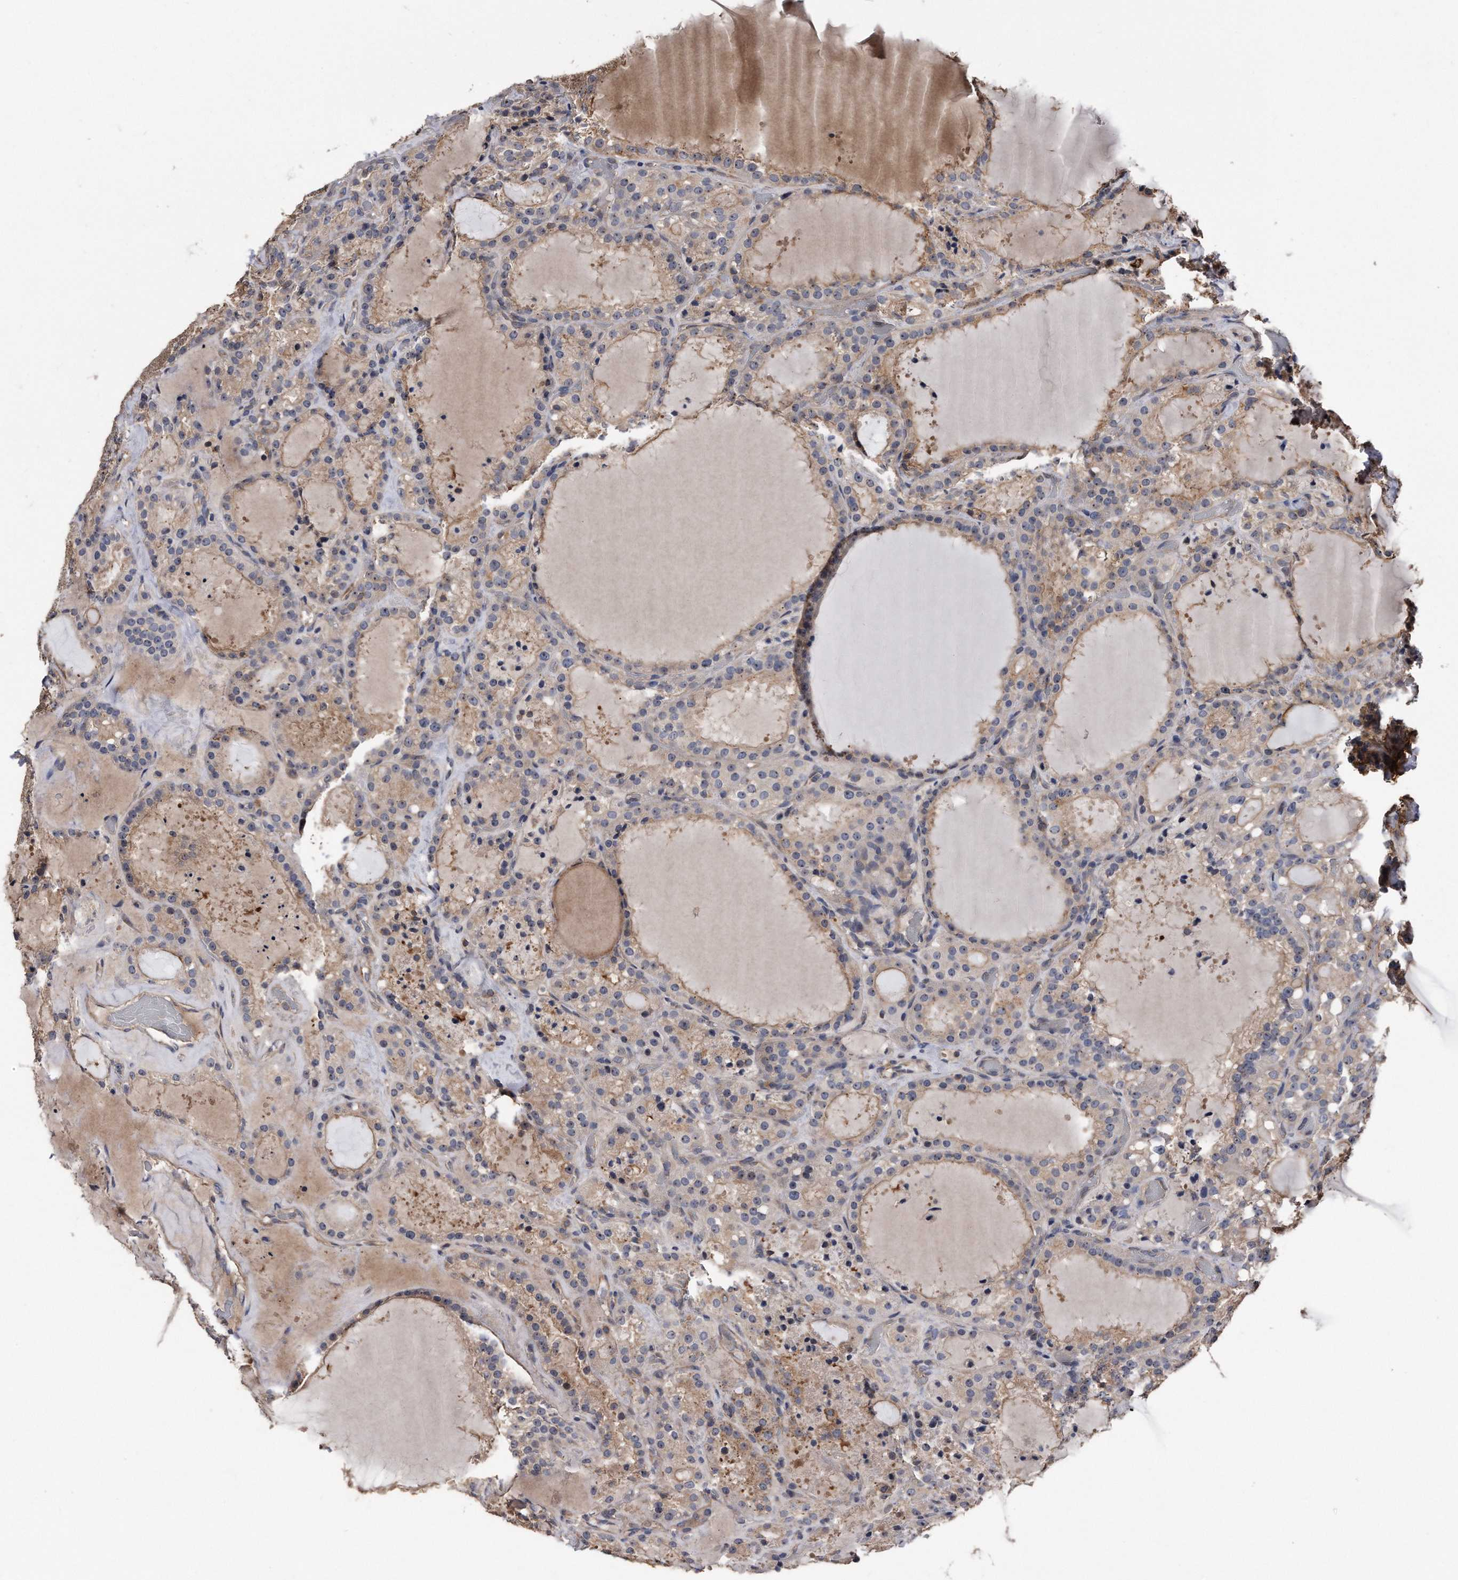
{"staining": {"intensity": "strong", "quantity": "<25%", "location": "cytoplasmic/membranous"}, "tissue": "thyroid cancer", "cell_type": "Tumor cells", "image_type": "cancer", "snomed": [{"axis": "morphology", "description": "Papillary adenocarcinoma, NOS"}, {"axis": "topography", "description": "Thyroid gland"}], "caption": "Brown immunohistochemical staining in thyroid cancer displays strong cytoplasmic/membranous staining in approximately <25% of tumor cells.", "gene": "KCND3", "patient": {"sex": "male", "age": 77}}